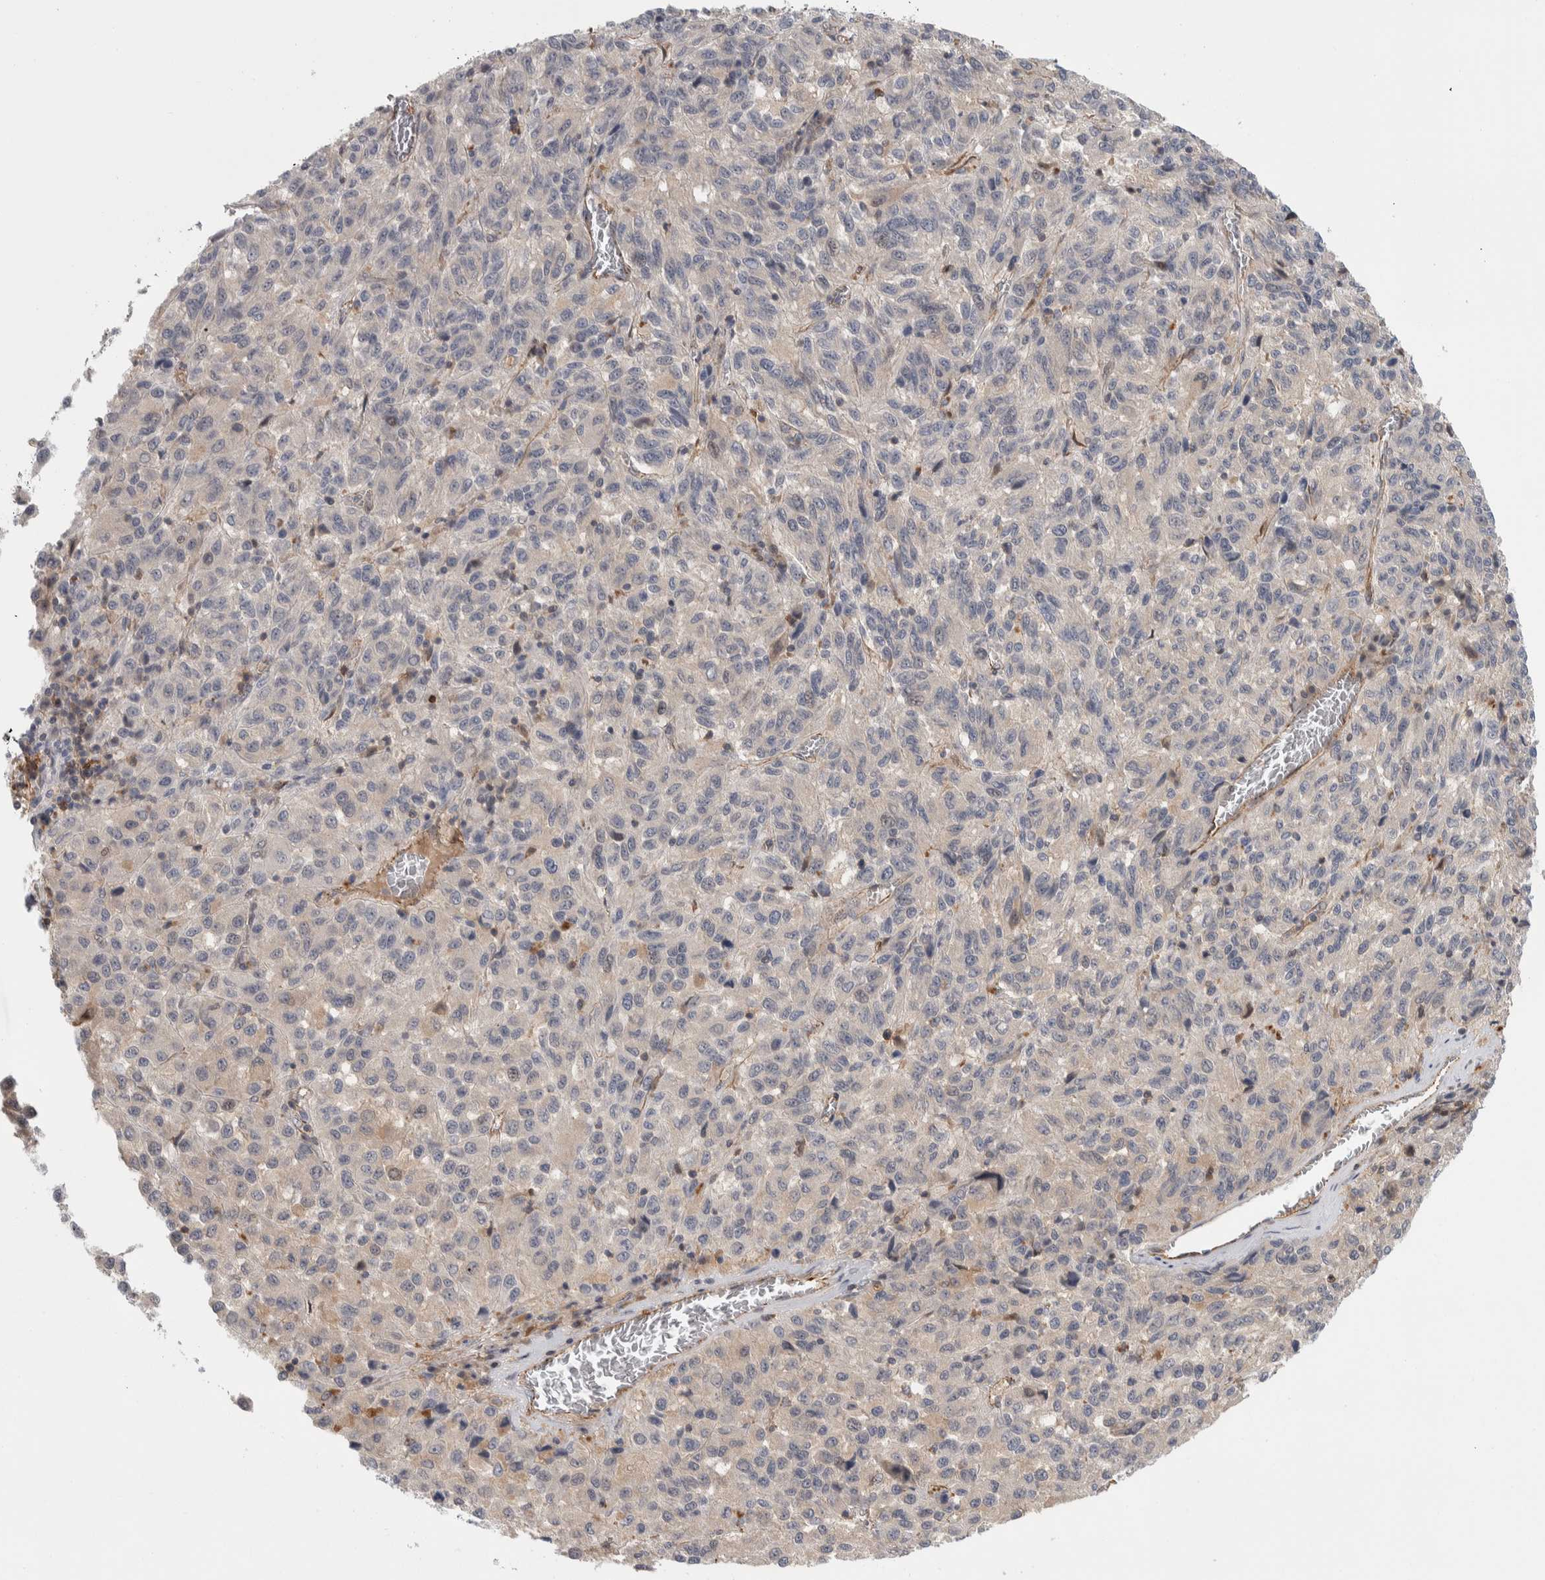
{"staining": {"intensity": "negative", "quantity": "none", "location": "none"}, "tissue": "skin cancer", "cell_type": "Tumor cells", "image_type": "cancer", "snomed": [{"axis": "morphology", "description": "Squamous cell carcinoma, NOS"}, {"axis": "topography", "description": "Skin"}], "caption": "Skin cancer was stained to show a protein in brown. There is no significant staining in tumor cells.", "gene": "ZNF862", "patient": {"sex": "female", "age": 73}}